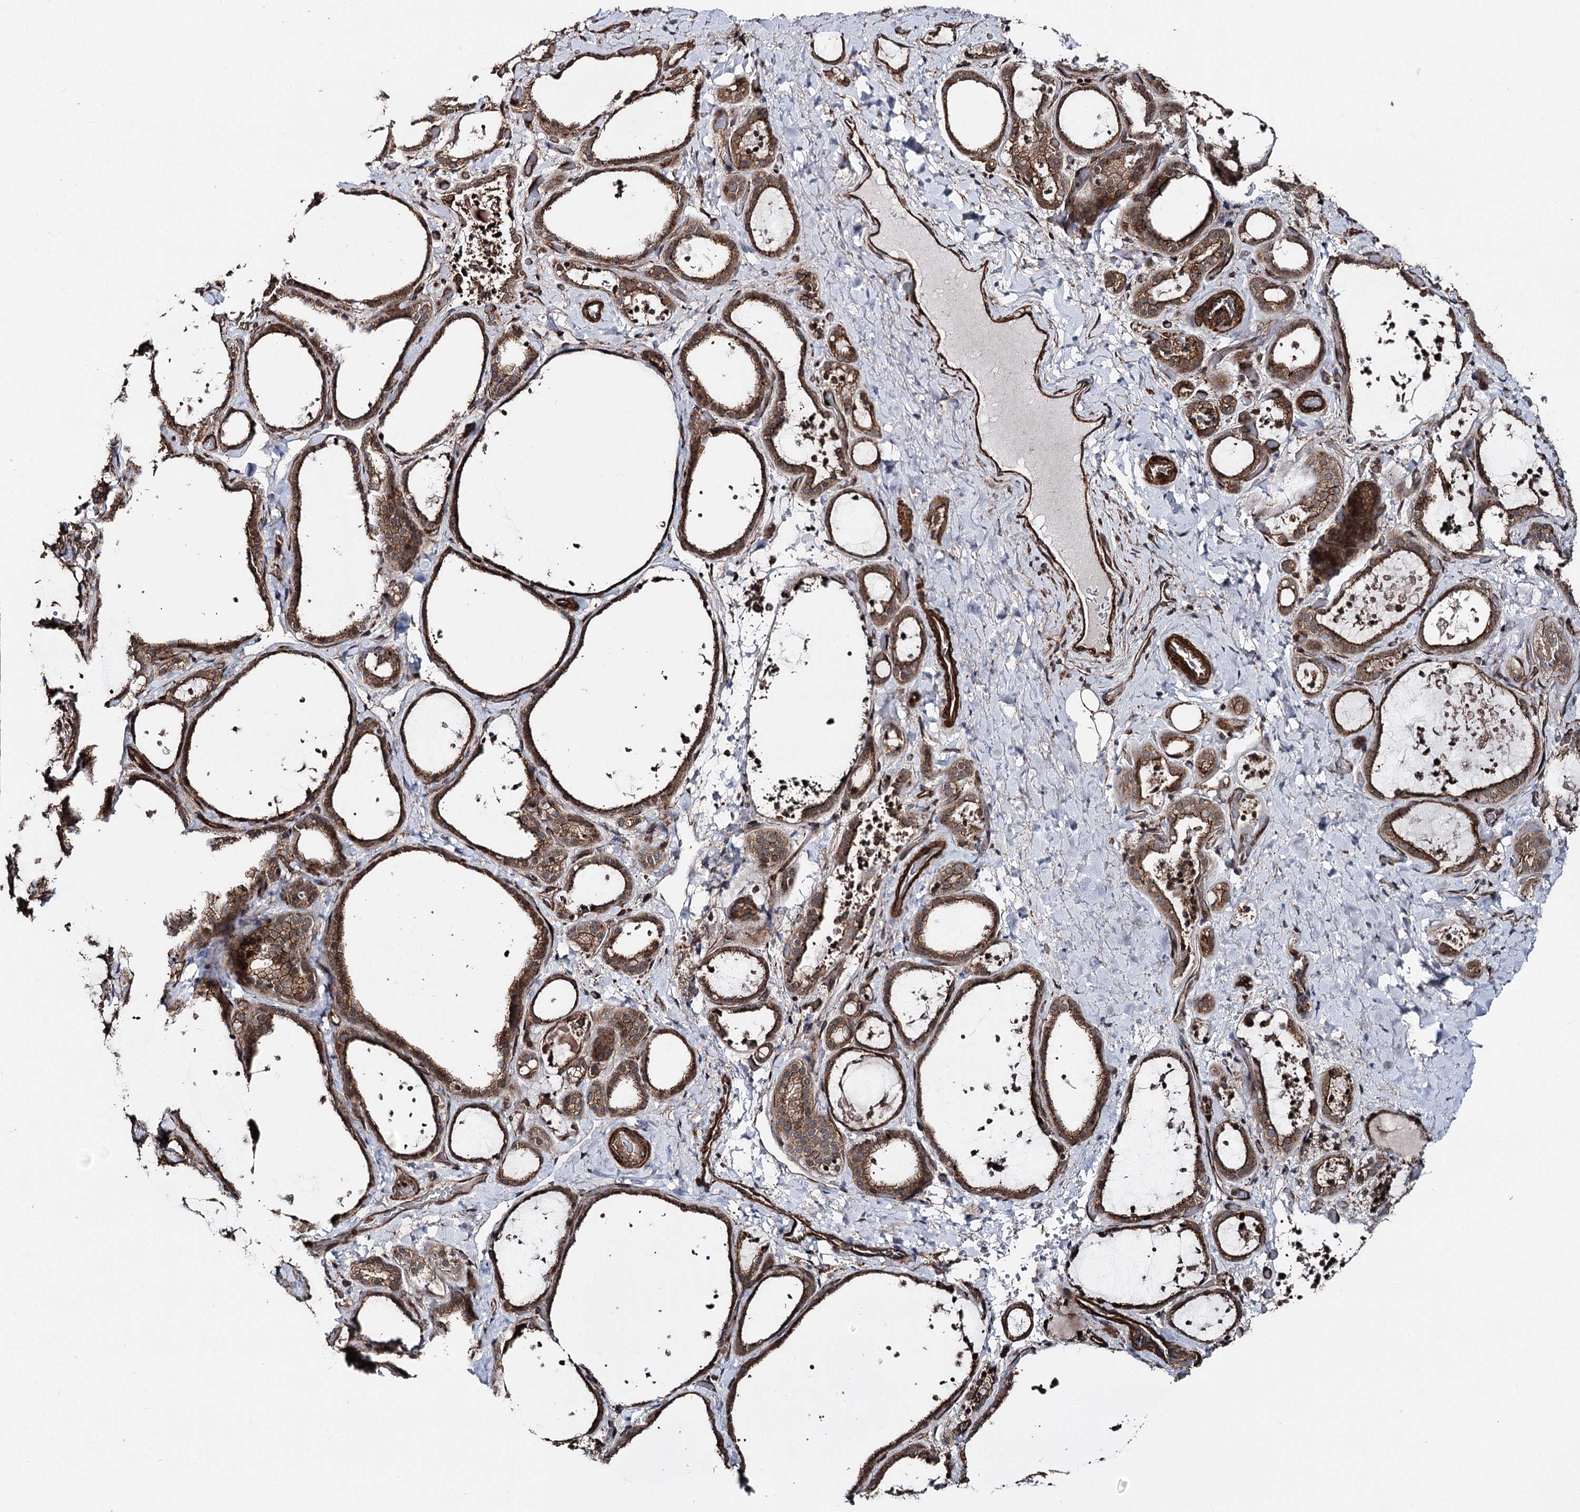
{"staining": {"intensity": "strong", "quantity": ">75%", "location": "cytoplasmic/membranous"}, "tissue": "thyroid gland", "cell_type": "Glandular cells", "image_type": "normal", "snomed": [{"axis": "morphology", "description": "Normal tissue, NOS"}, {"axis": "topography", "description": "Thyroid gland"}], "caption": "This micrograph demonstrates immunohistochemistry staining of unremarkable human thyroid gland, with high strong cytoplasmic/membranous staining in approximately >75% of glandular cells.", "gene": "ITFG2", "patient": {"sex": "female", "age": 44}}